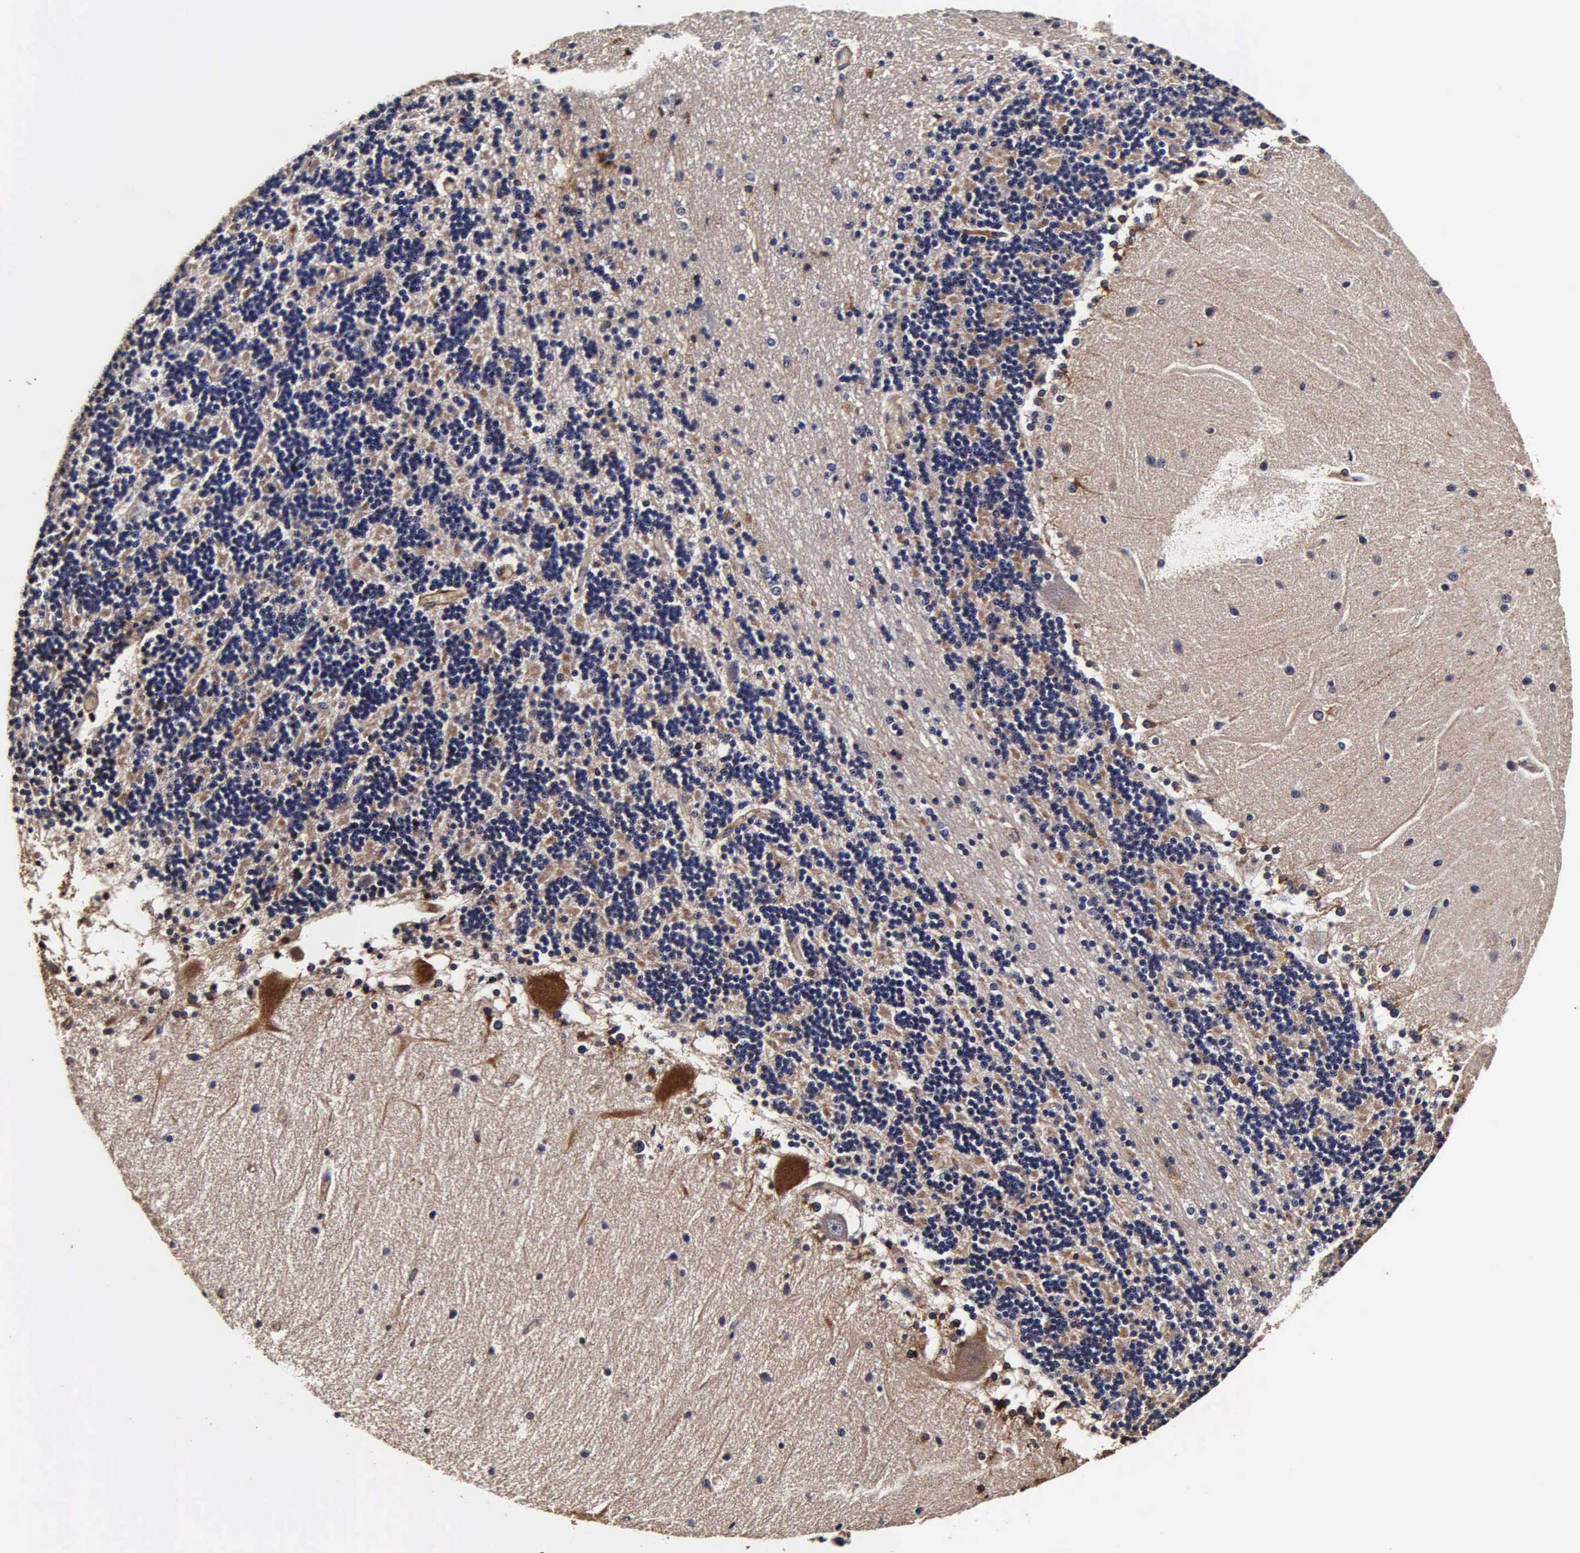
{"staining": {"intensity": "negative", "quantity": "none", "location": "none"}, "tissue": "cerebellum", "cell_type": "Cells in granular layer", "image_type": "normal", "snomed": [{"axis": "morphology", "description": "Normal tissue, NOS"}, {"axis": "topography", "description": "Cerebellum"}], "caption": "A high-resolution photomicrograph shows immunohistochemistry (IHC) staining of benign cerebellum, which shows no significant expression in cells in granular layer.", "gene": "CST3", "patient": {"sex": "female", "age": 54}}